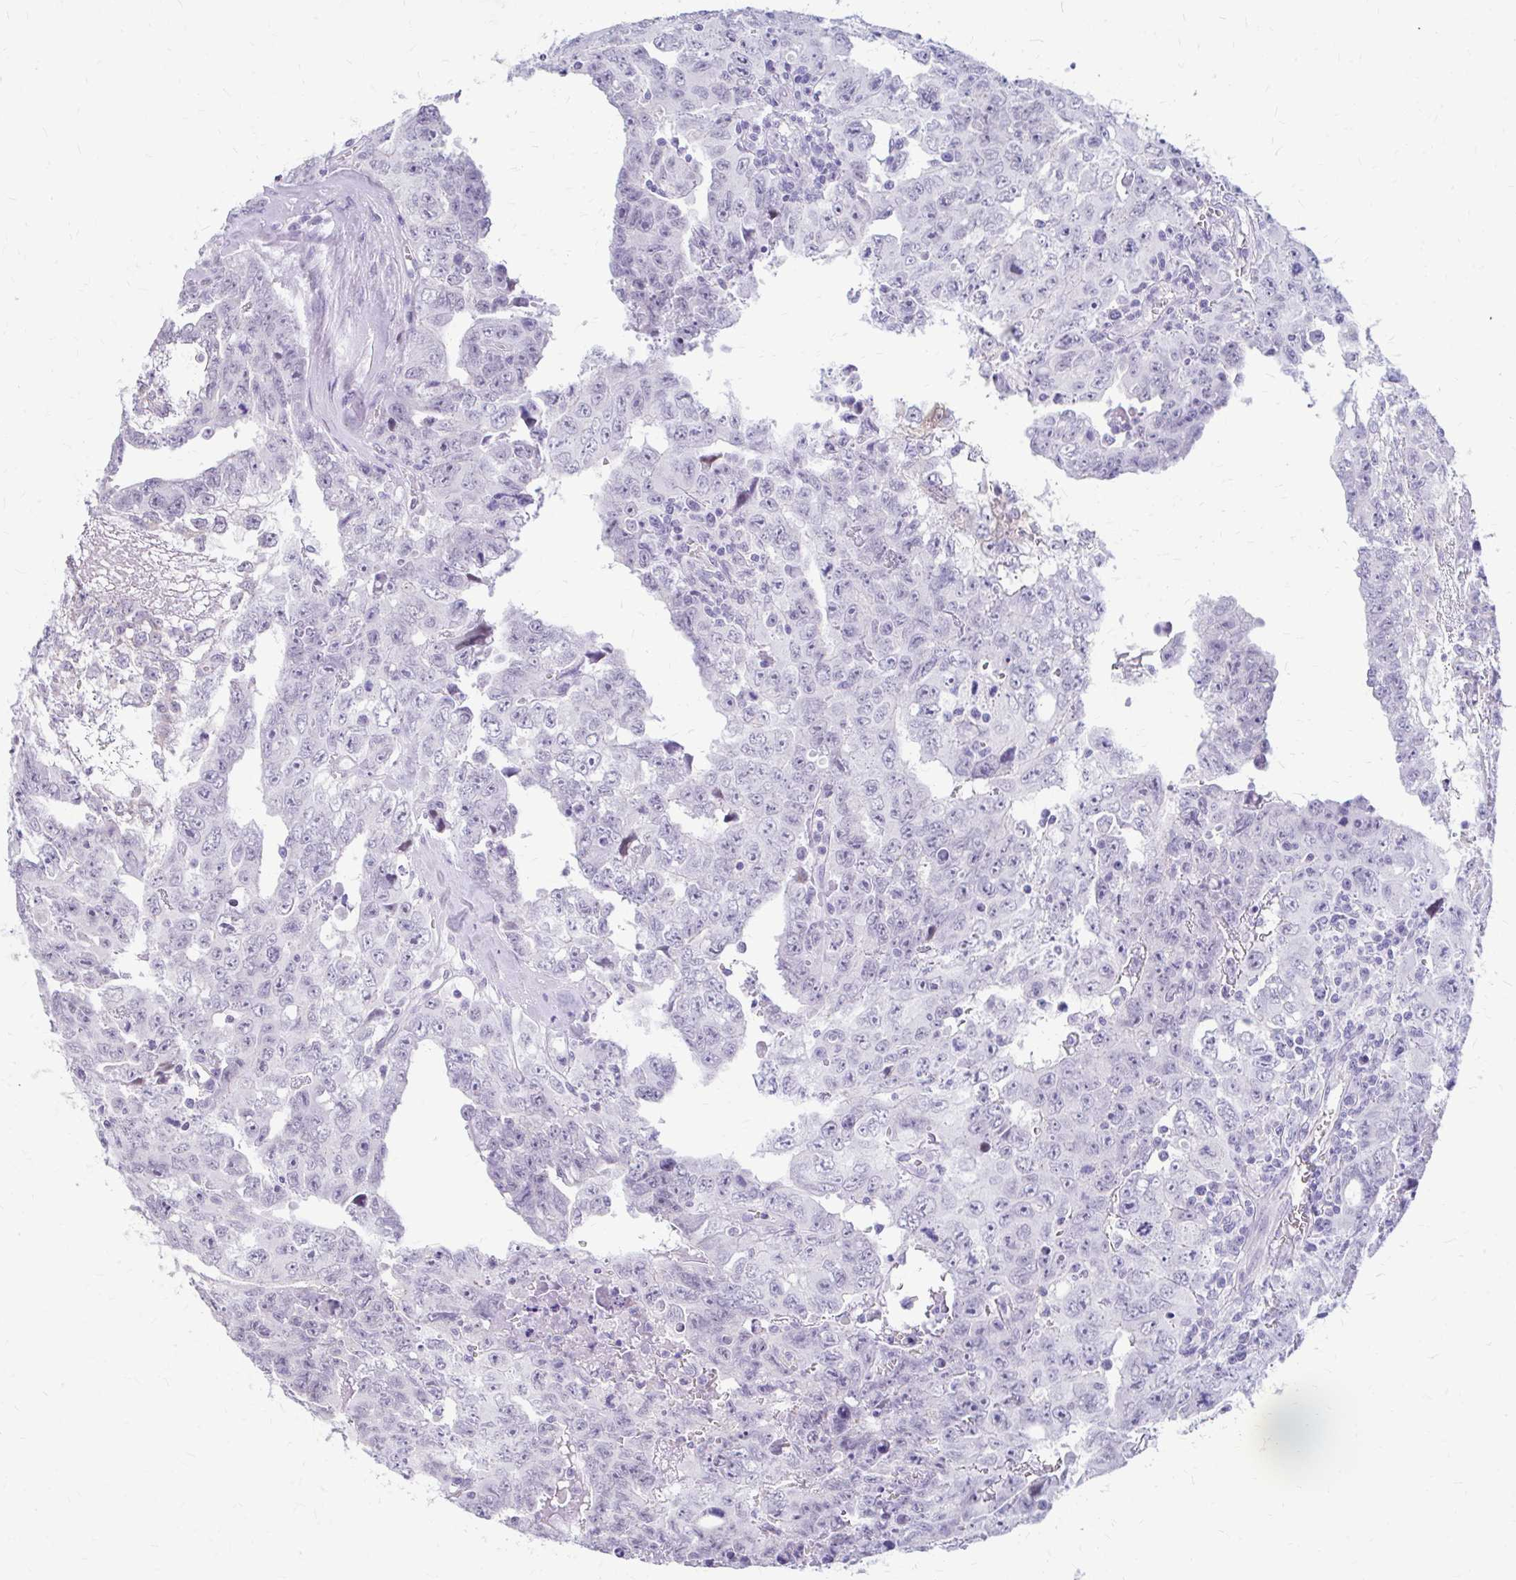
{"staining": {"intensity": "negative", "quantity": "none", "location": "none"}, "tissue": "testis cancer", "cell_type": "Tumor cells", "image_type": "cancer", "snomed": [{"axis": "morphology", "description": "Carcinoma, Embryonal, NOS"}, {"axis": "topography", "description": "Testis"}], "caption": "Protein analysis of testis cancer displays no significant positivity in tumor cells.", "gene": "RGS16", "patient": {"sex": "male", "age": 24}}